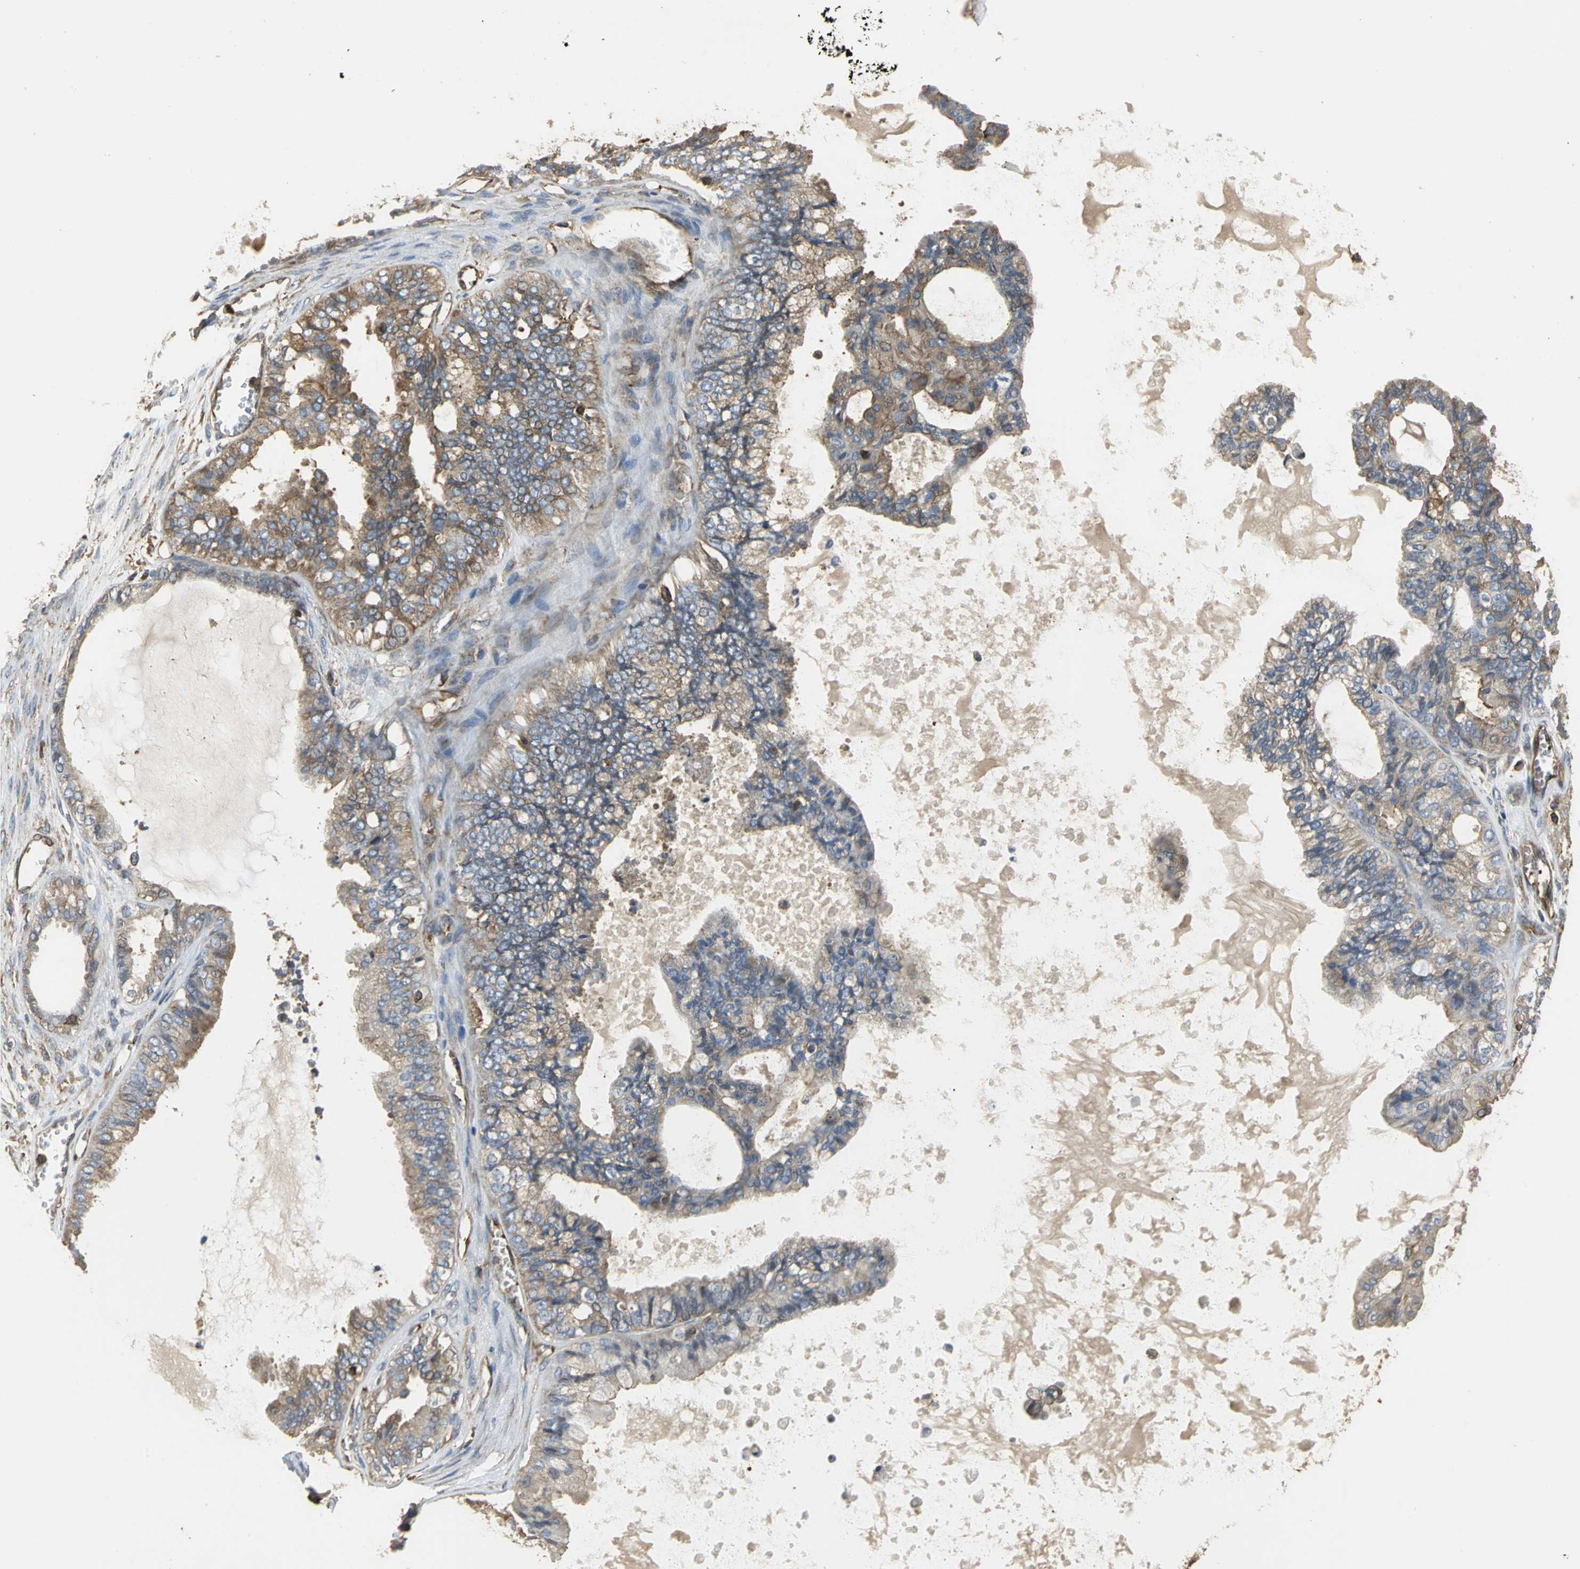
{"staining": {"intensity": "moderate", "quantity": ">75%", "location": "cytoplasmic/membranous"}, "tissue": "ovarian cancer", "cell_type": "Tumor cells", "image_type": "cancer", "snomed": [{"axis": "morphology", "description": "Carcinoma, NOS"}, {"axis": "morphology", "description": "Carcinoma, endometroid"}, {"axis": "topography", "description": "Ovary"}], "caption": "Human ovarian endometroid carcinoma stained with a brown dye exhibits moderate cytoplasmic/membranous positive expression in approximately >75% of tumor cells.", "gene": "TLN1", "patient": {"sex": "female", "age": 50}}